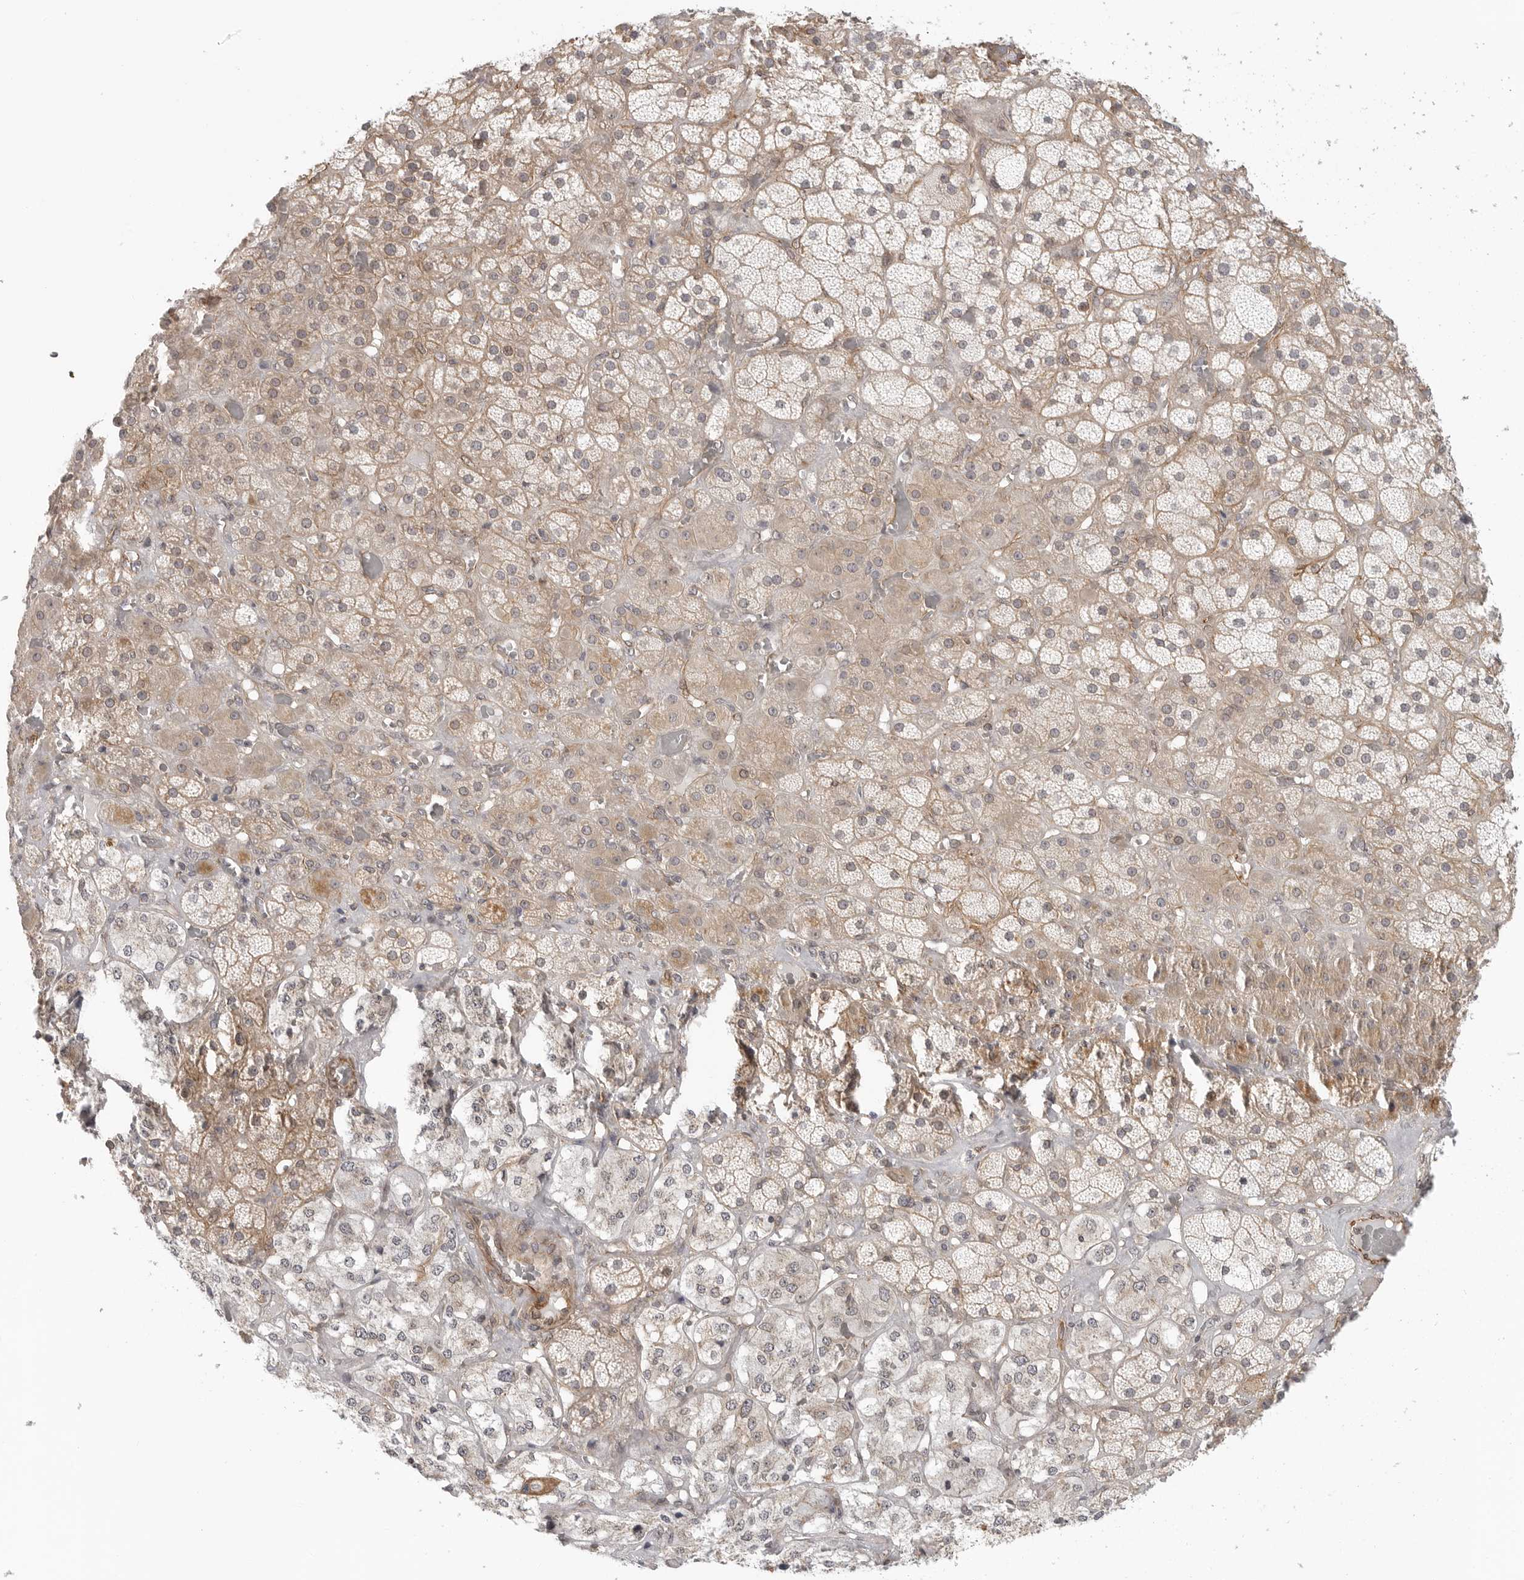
{"staining": {"intensity": "weak", "quantity": "<25%", "location": "cytoplasmic/membranous"}, "tissue": "adrenal gland", "cell_type": "Glandular cells", "image_type": "normal", "snomed": [{"axis": "morphology", "description": "Normal tissue, NOS"}, {"axis": "topography", "description": "Adrenal gland"}], "caption": "IHC of normal human adrenal gland reveals no expression in glandular cells. (Stains: DAB immunohistochemistry (IHC) with hematoxylin counter stain, Microscopy: brightfield microscopy at high magnification).", "gene": "ATOH7", "patient": {"sex": "male", "age": 57}}